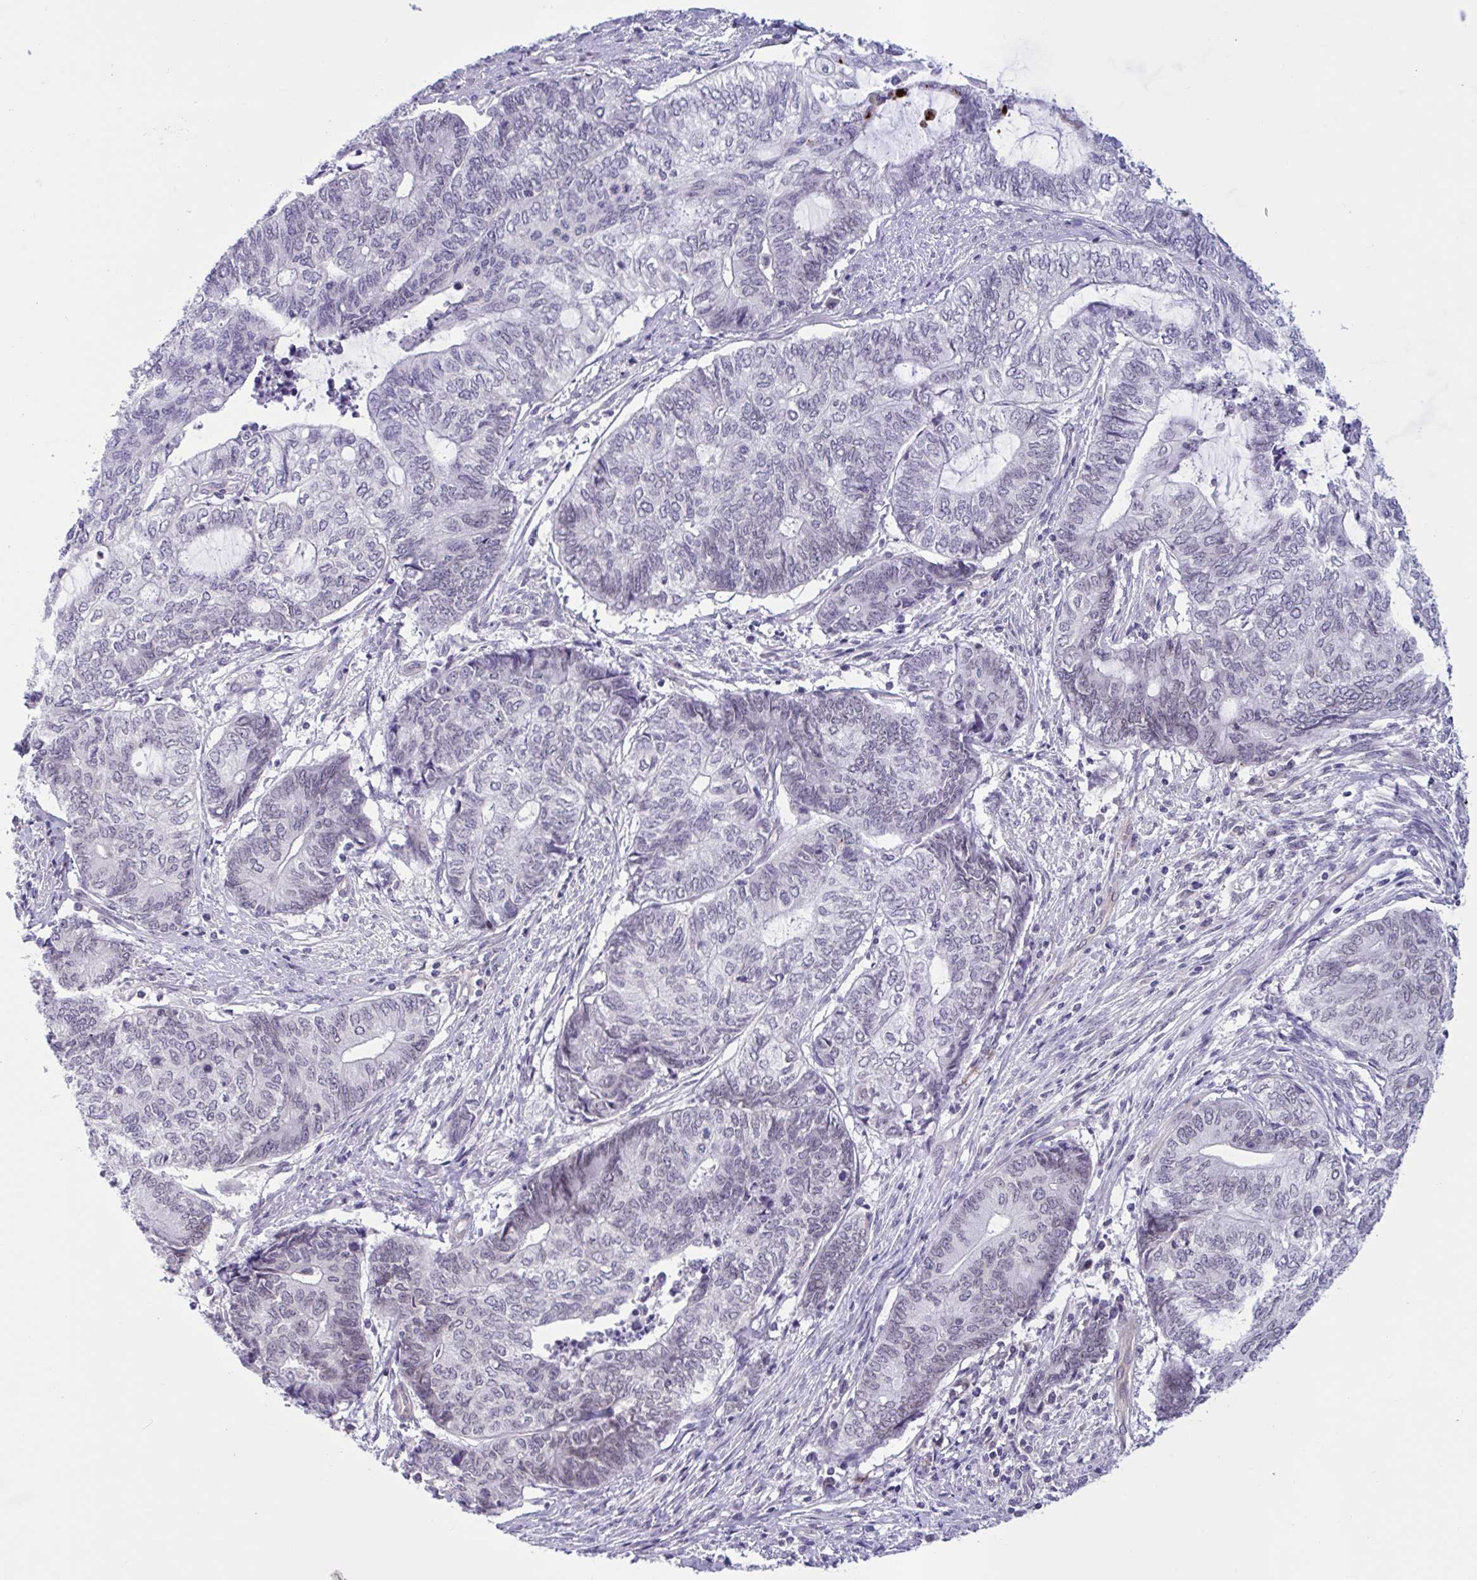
{"staining": {"intensity": "weak", "quantity": "<25%", "location": "nuclear"}, "tissue": "endometrial cancer", "cell_type": "Tumor cells", "image_type": "cancer", "snomed": [{"axis": "morphology", "description": "Adenocarcinoma, NOS"}, {"axis": "topography", "description": "Uterus"}, {"axis": "topography", "description": "Endometrium"}], "caption": "An immunohistochemistry (IHC) histopathology image of adenocarcinoma (endometrial) is shown. There is no staining in tumor cells of adenocarcinoma (endometrial).", "gene": "DOCK11", "patient": {"sex": "female", "age": 70}}